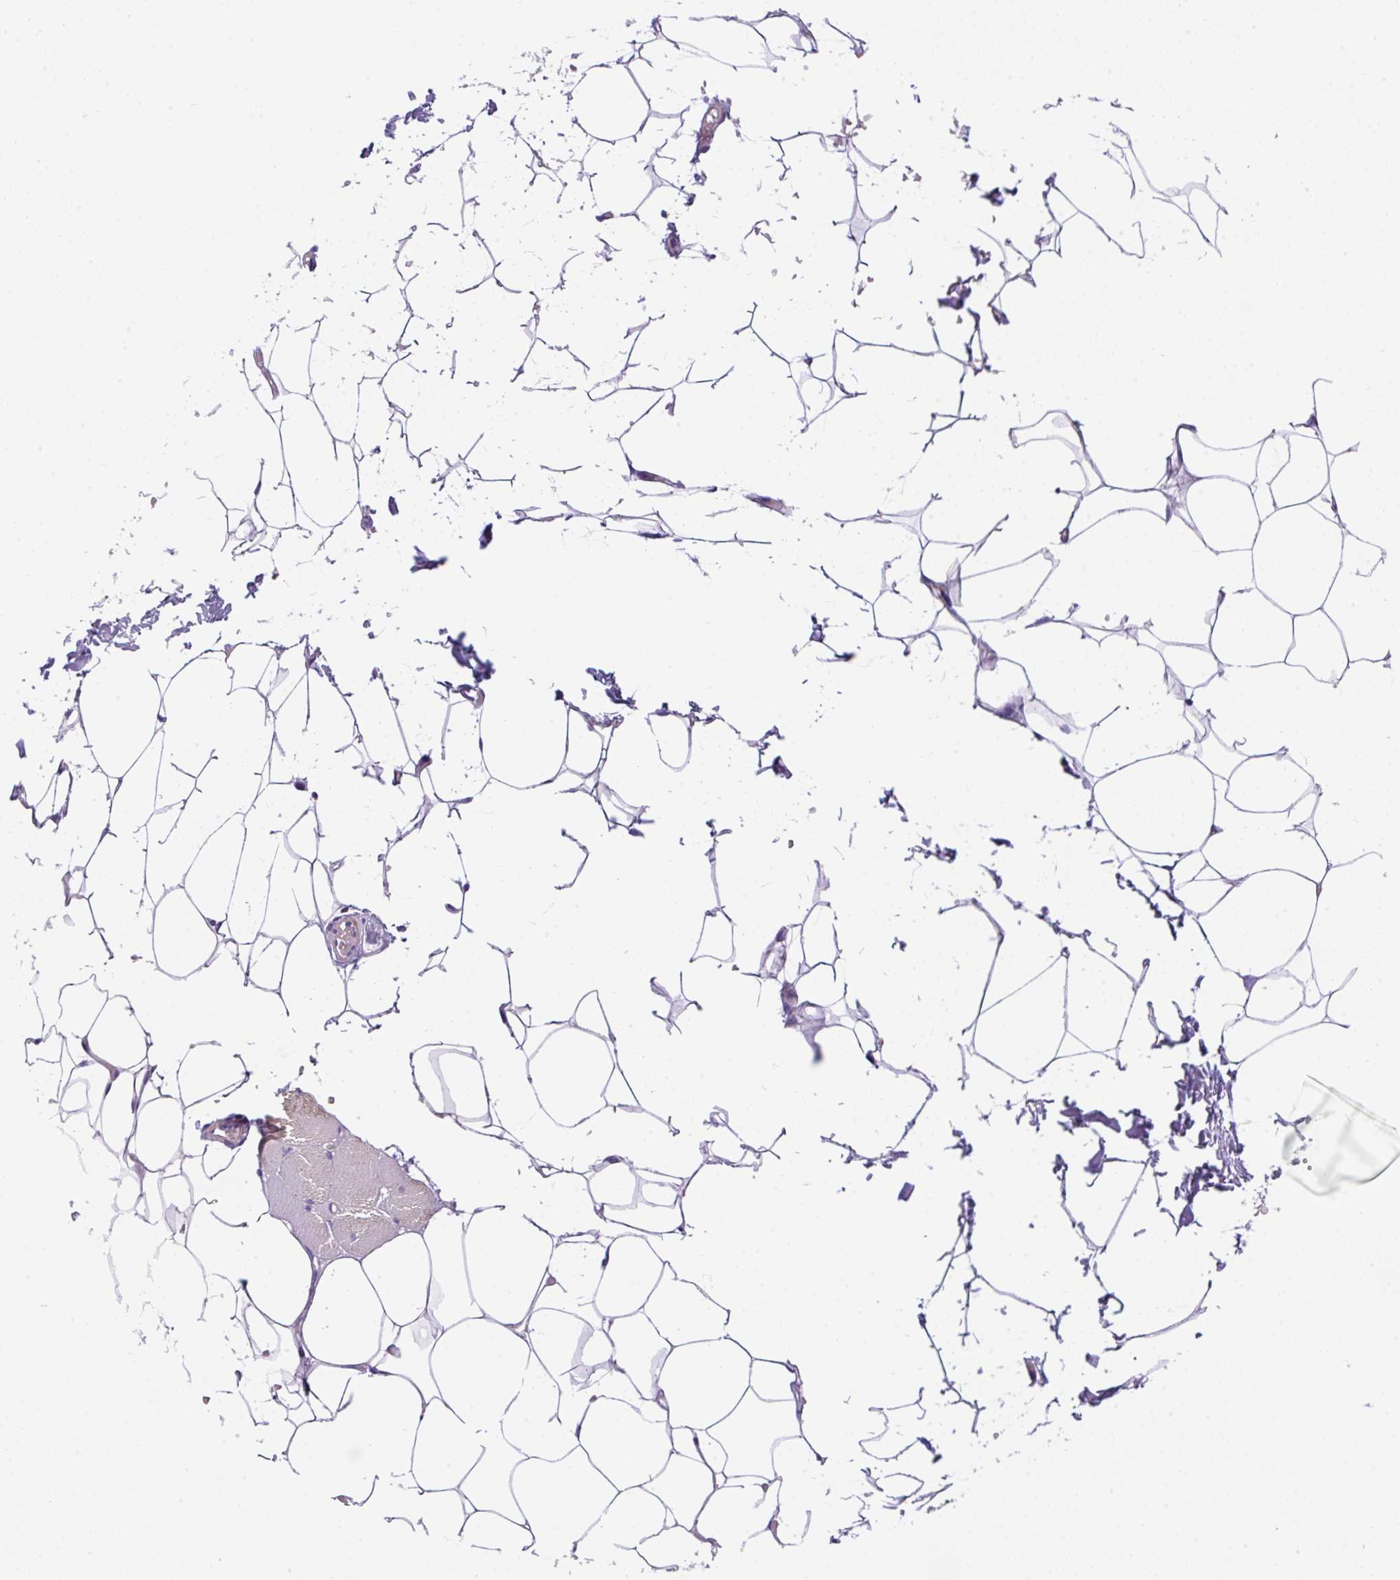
{"staining": {"intensity": "negative", "quantity": "none", "location": "none"}, "tissue": "adipose tissue", "cell_type": "Adipocytes", "image_type": "normal", "snomed": [{"axis": "morphology", "description": "Normal tissue, NOS"}, {"axis": "topography", "description": "Skin"}, {"axis": "topography", "description": "Peripheral nerve tissue"}], "caption": "Immunohistochemistry of normal human adipose tissue shows no expression in adipocytes. (DAB immunohistochemistry (IHC), high magnification).", "gene": "NPTN", "patient": {"sex": "female", "age": 56}}